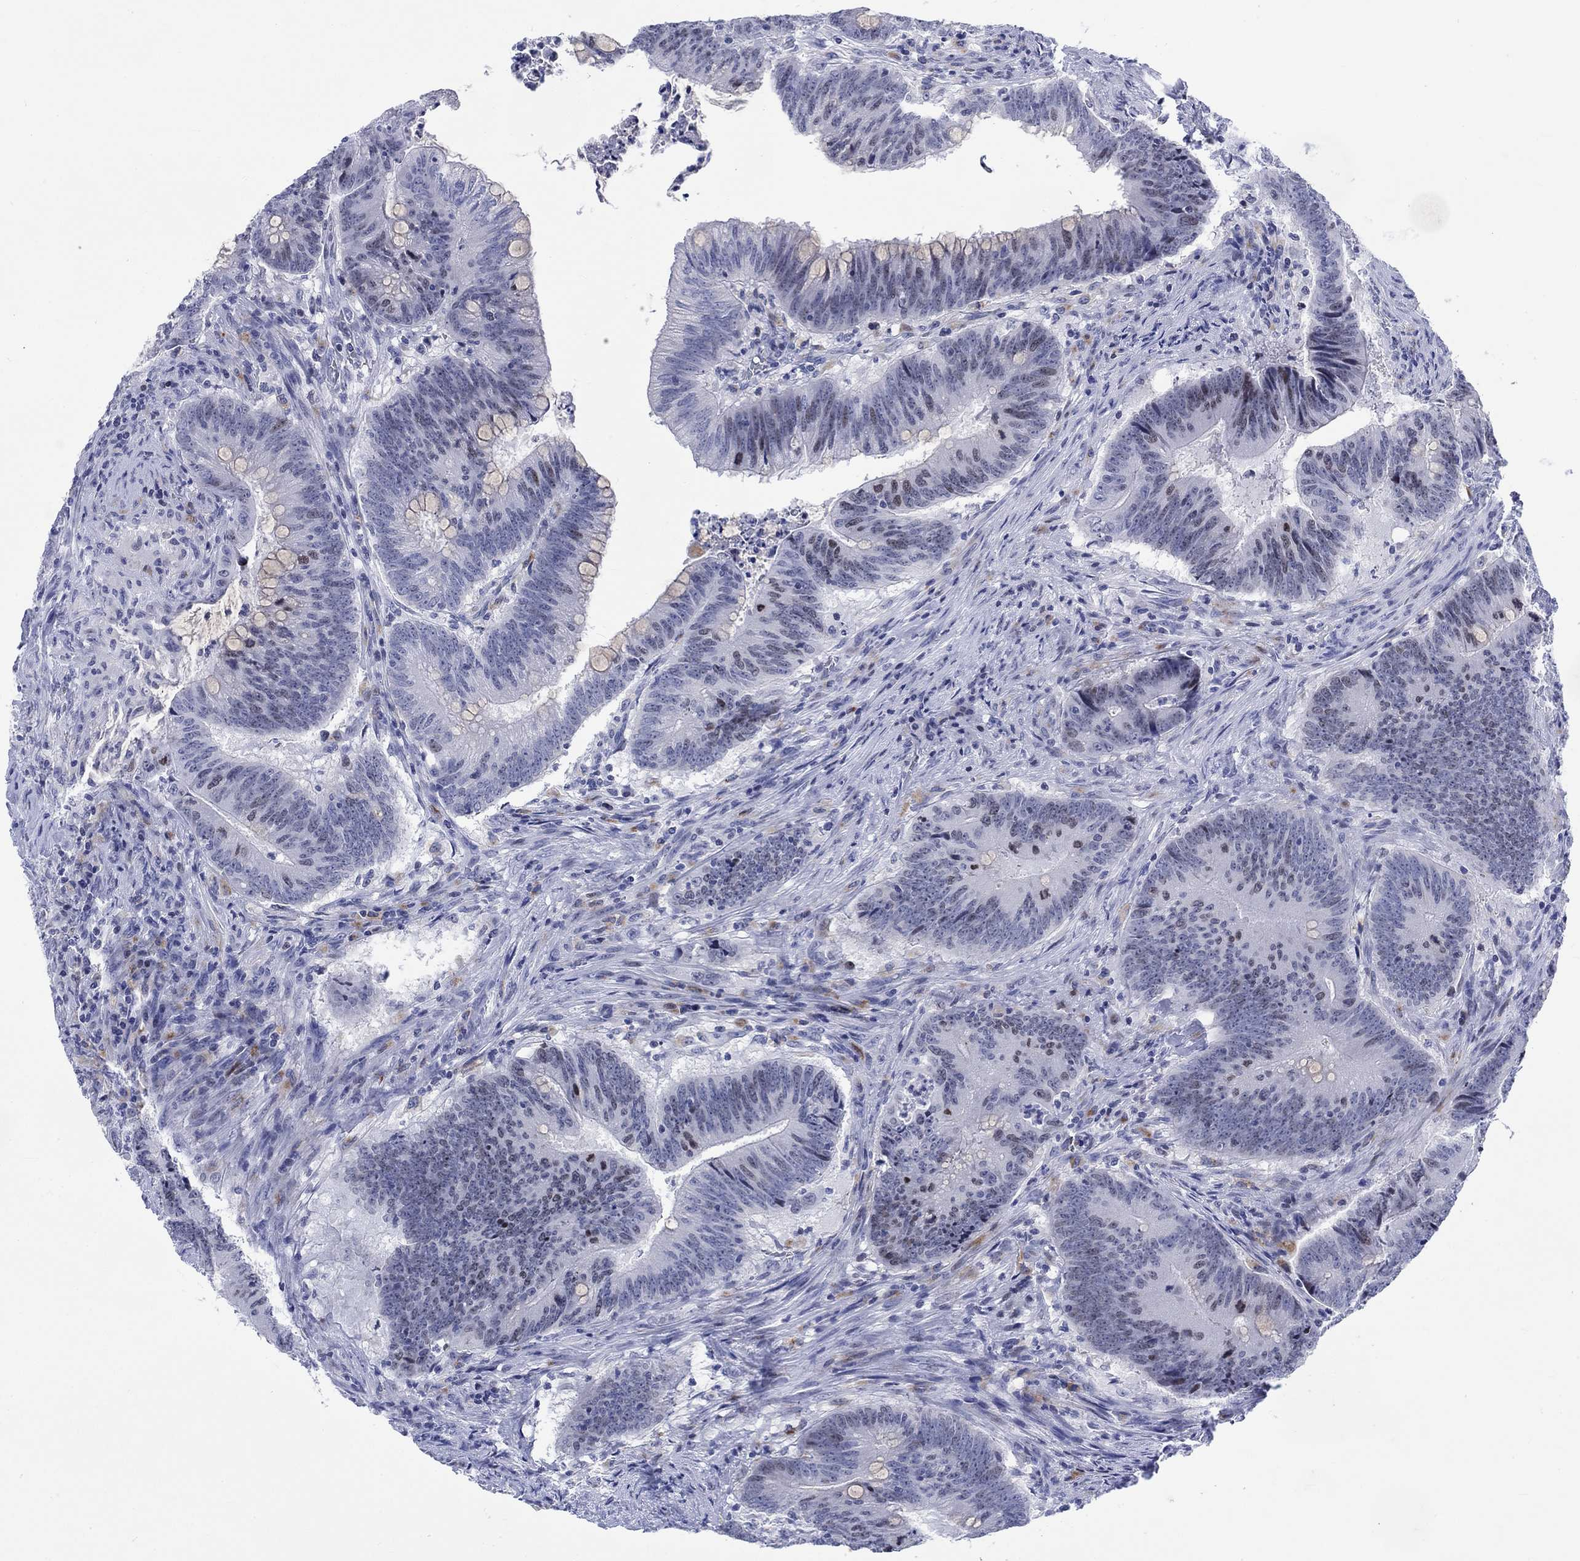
{"staining": {"intensity": "moderate", "quantity": "25%-75%", "location": "nuclear"}, "tissue": "colorectal cancer", "cell_type": "Tumor cells", "image_type": "cancer", "snomed": [{"axis": "morphology", "description": "Adenocarcinoma, NOS"}, {"axis": "topography", "description": "Colon"}], "caption": "DAB (3,3'-diaminobenzidine) immunohistochemical staining of human colorectal cancer (adenocarcinoma) demonstrates moderate nuclear protein staining in about 25%-75% of tumor cells. Ihc stains the protein in brown and the nuclei are stained blue.", "gene": "CDCA2", "patient": {"sex": "female", "age": 87}}